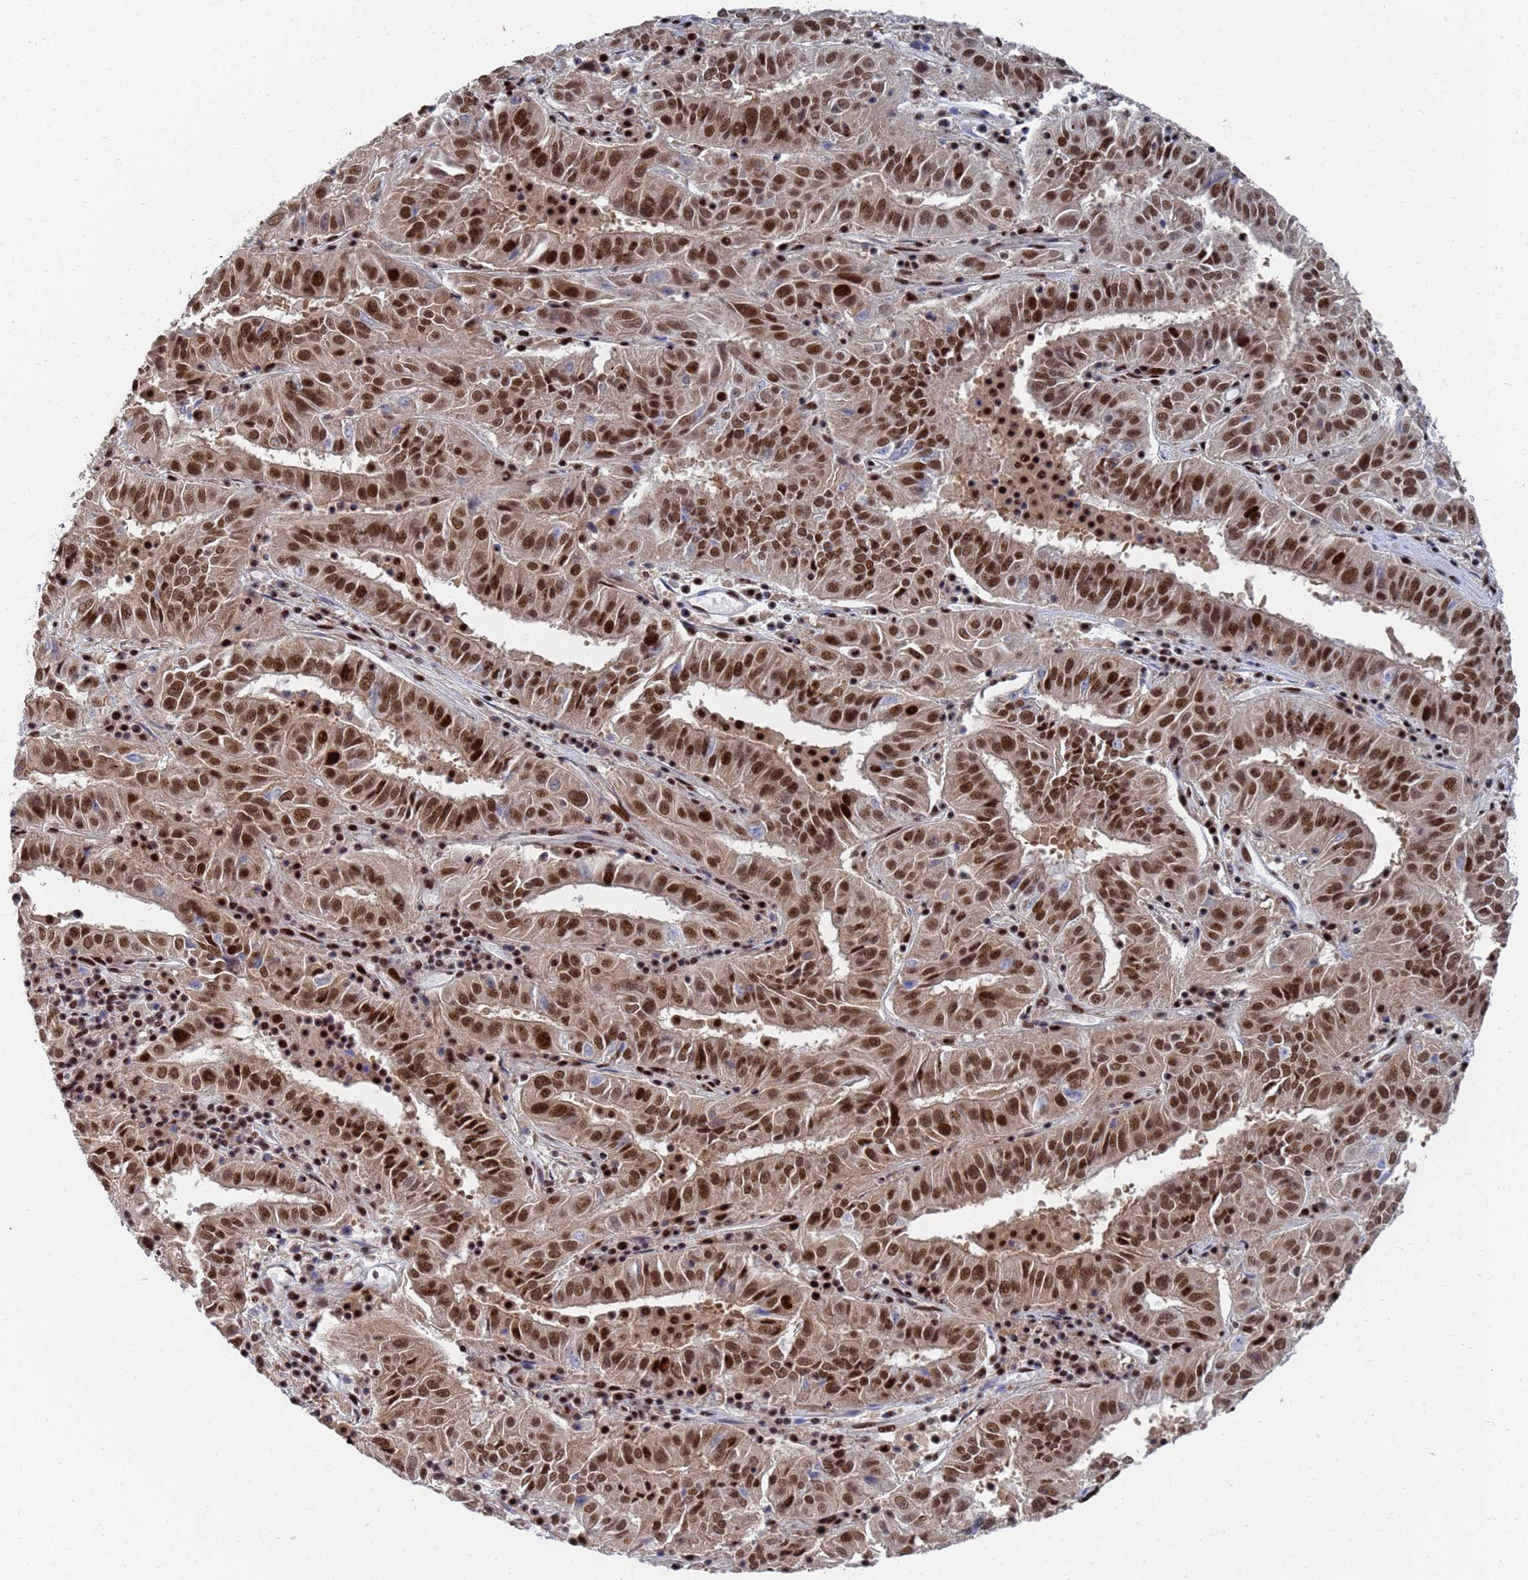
{"staining": {"intensity": "strong", "quantity": ">75%", "location": "nuclear"}, "tissue": "pancreatic cancer", "cell_type": "Tumor cells", "image_type": "cancer", "snomed": [{"axis": "morphology", "description": "Adenocarcinoma, NOS"}, {"axis": "topography", "description": "Pancreas"}], "caption": "IHC photomicrograph of adenocarcinoma (pancreatic) stained for a protein (brown), which shows high levels of strong nuclear staining in about >75% of tumor cells.", "gene": "AP5Z1", "patient": {"sex": "male", "age": 63}}